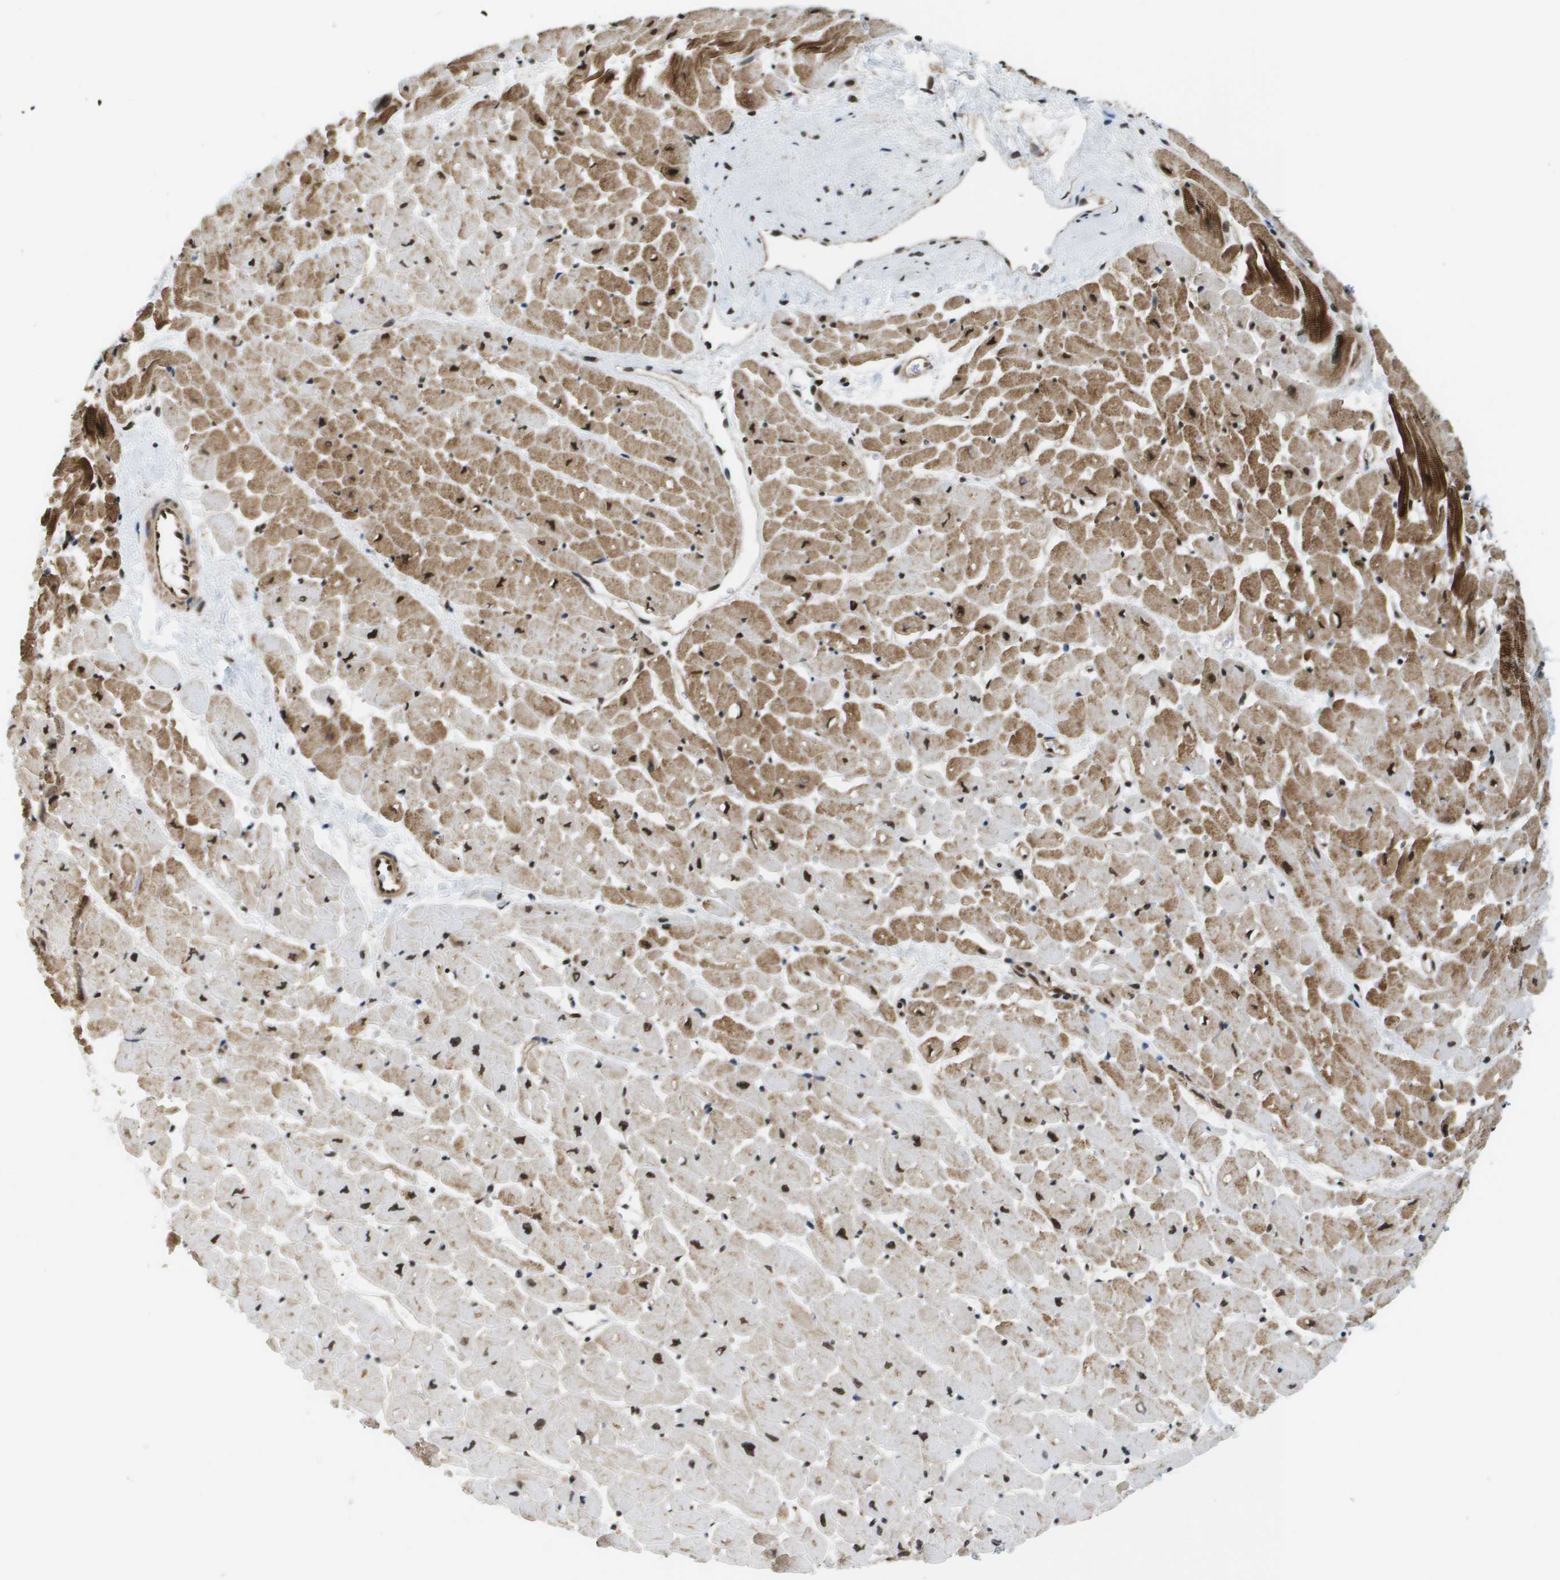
{"staining": {"intensity": "moderate", "quantity": "25%-75%", "location": "cytoplasmic/membranous,nuclear"}, "tissue": "heart muscle", "cell_type": "Cardiomyocytes", "image_type": "normal", "snomed": [{"axis": "morphology", "description": "Normal tissue, NOS"}, {"axis": "topography", "description": "Heart"}], "caption": "High-magnification brightfield microscopy of normal heart muscle stained with DAB (3,3'-diaminobenzidine) (brown) and counterstained with hematoxylin (blue). cardiomyocytes exhibit moderate cytoplasmic/membranous,nuclear staining is identified in approximately25%-75% of cells.", "gene": "RECQL4", "patient": {"sex": "male", "age": 45}}